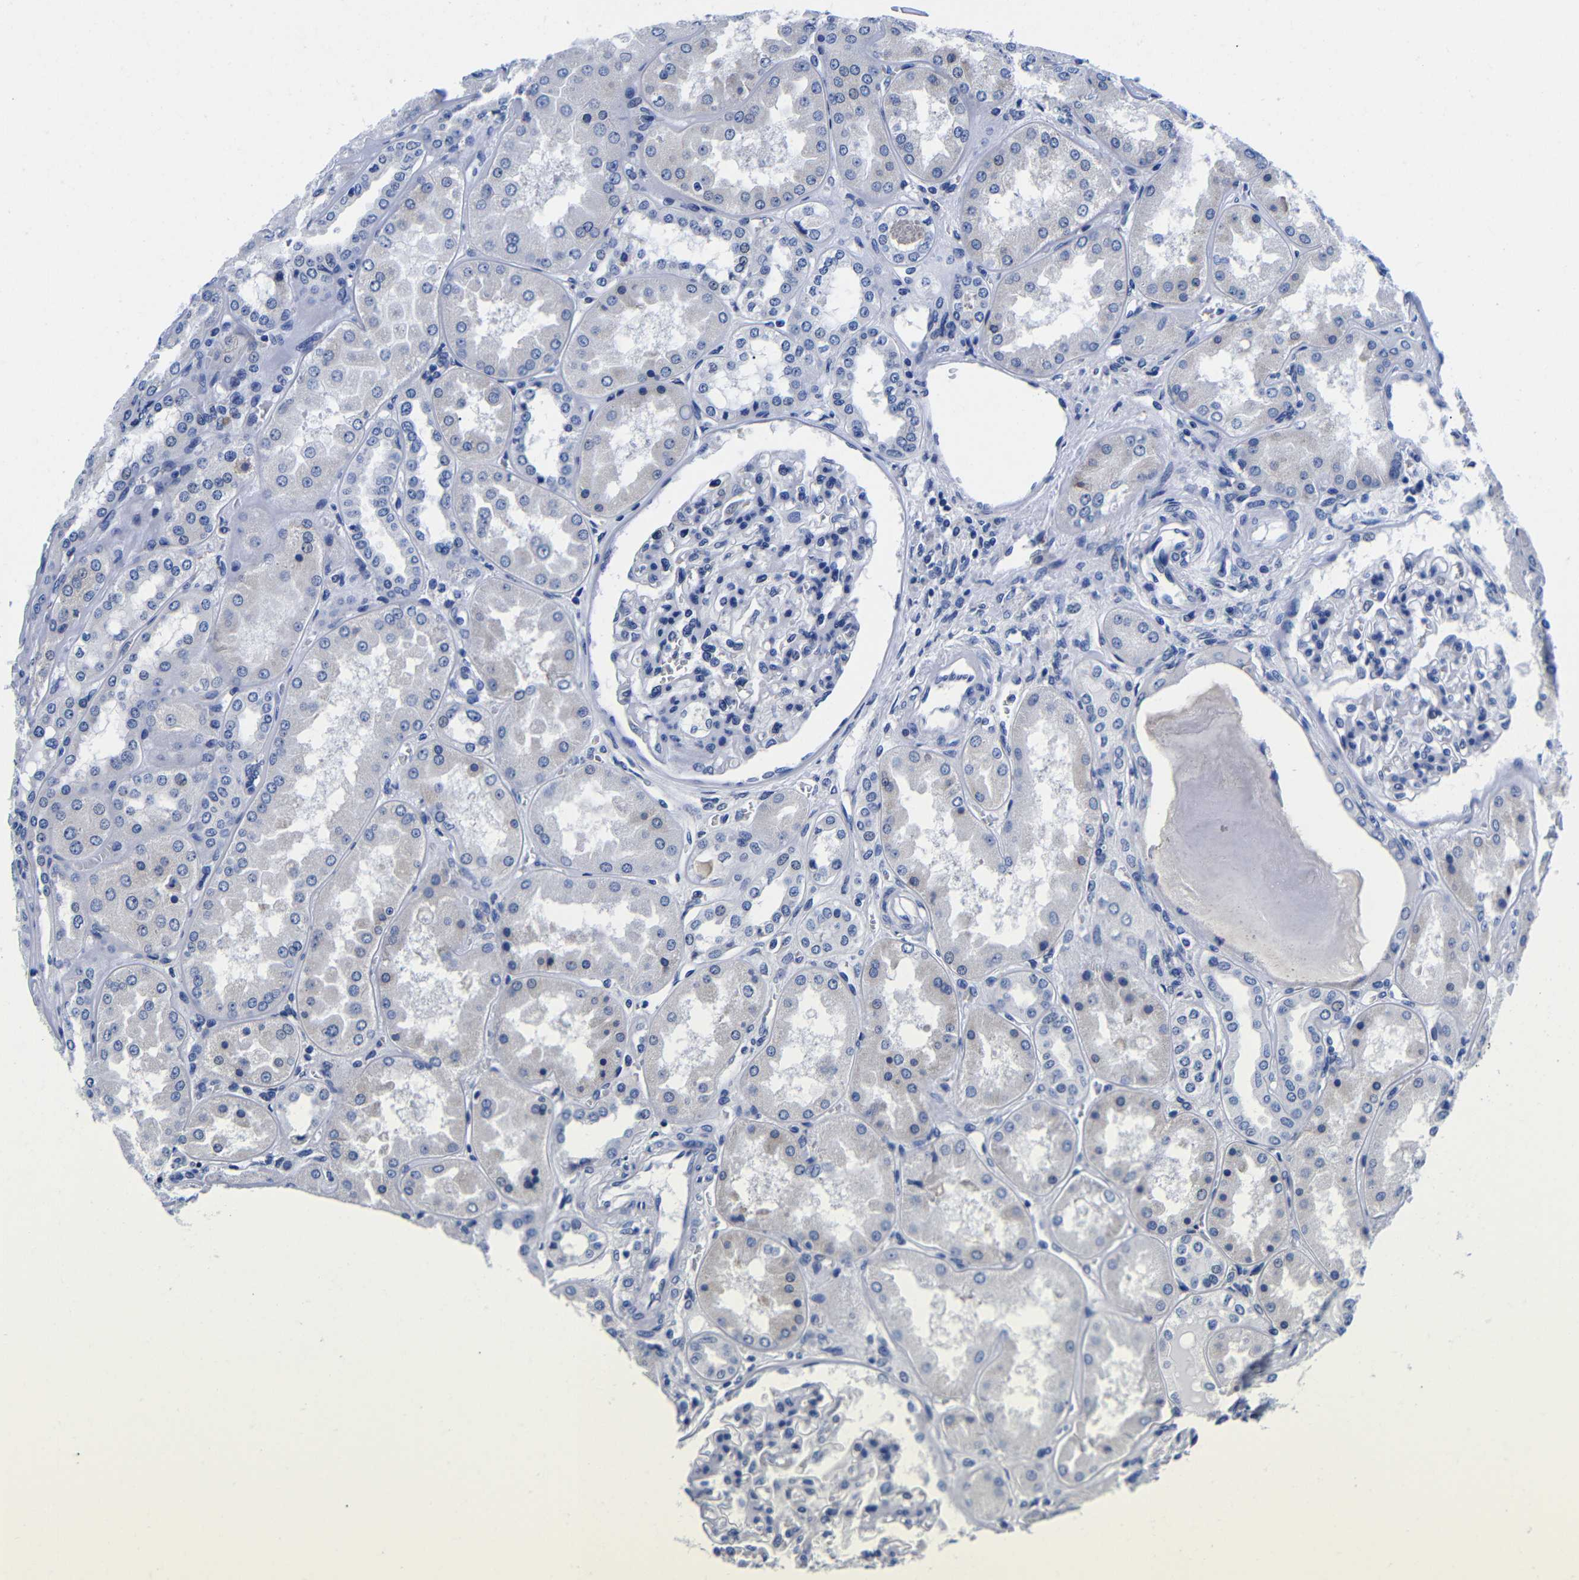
{"staining": {"intensity": "negative", "quantity": "none", "location": "none"}, "tissue": "kidney", "cell_type": "Cells in glomeruli", "image_type": "normal", "snomed": [{"axis": "morphology", "description": "Normal tissue, NOS"}, {"axis": "topography", "description": "Kidney"}], "caption": "Immunohistochemistry of normal kidney demonstrates no staining in cells in glomeruli.", "gene": "CLEC4G", "patient": {"sex": "female", "age": 56}}